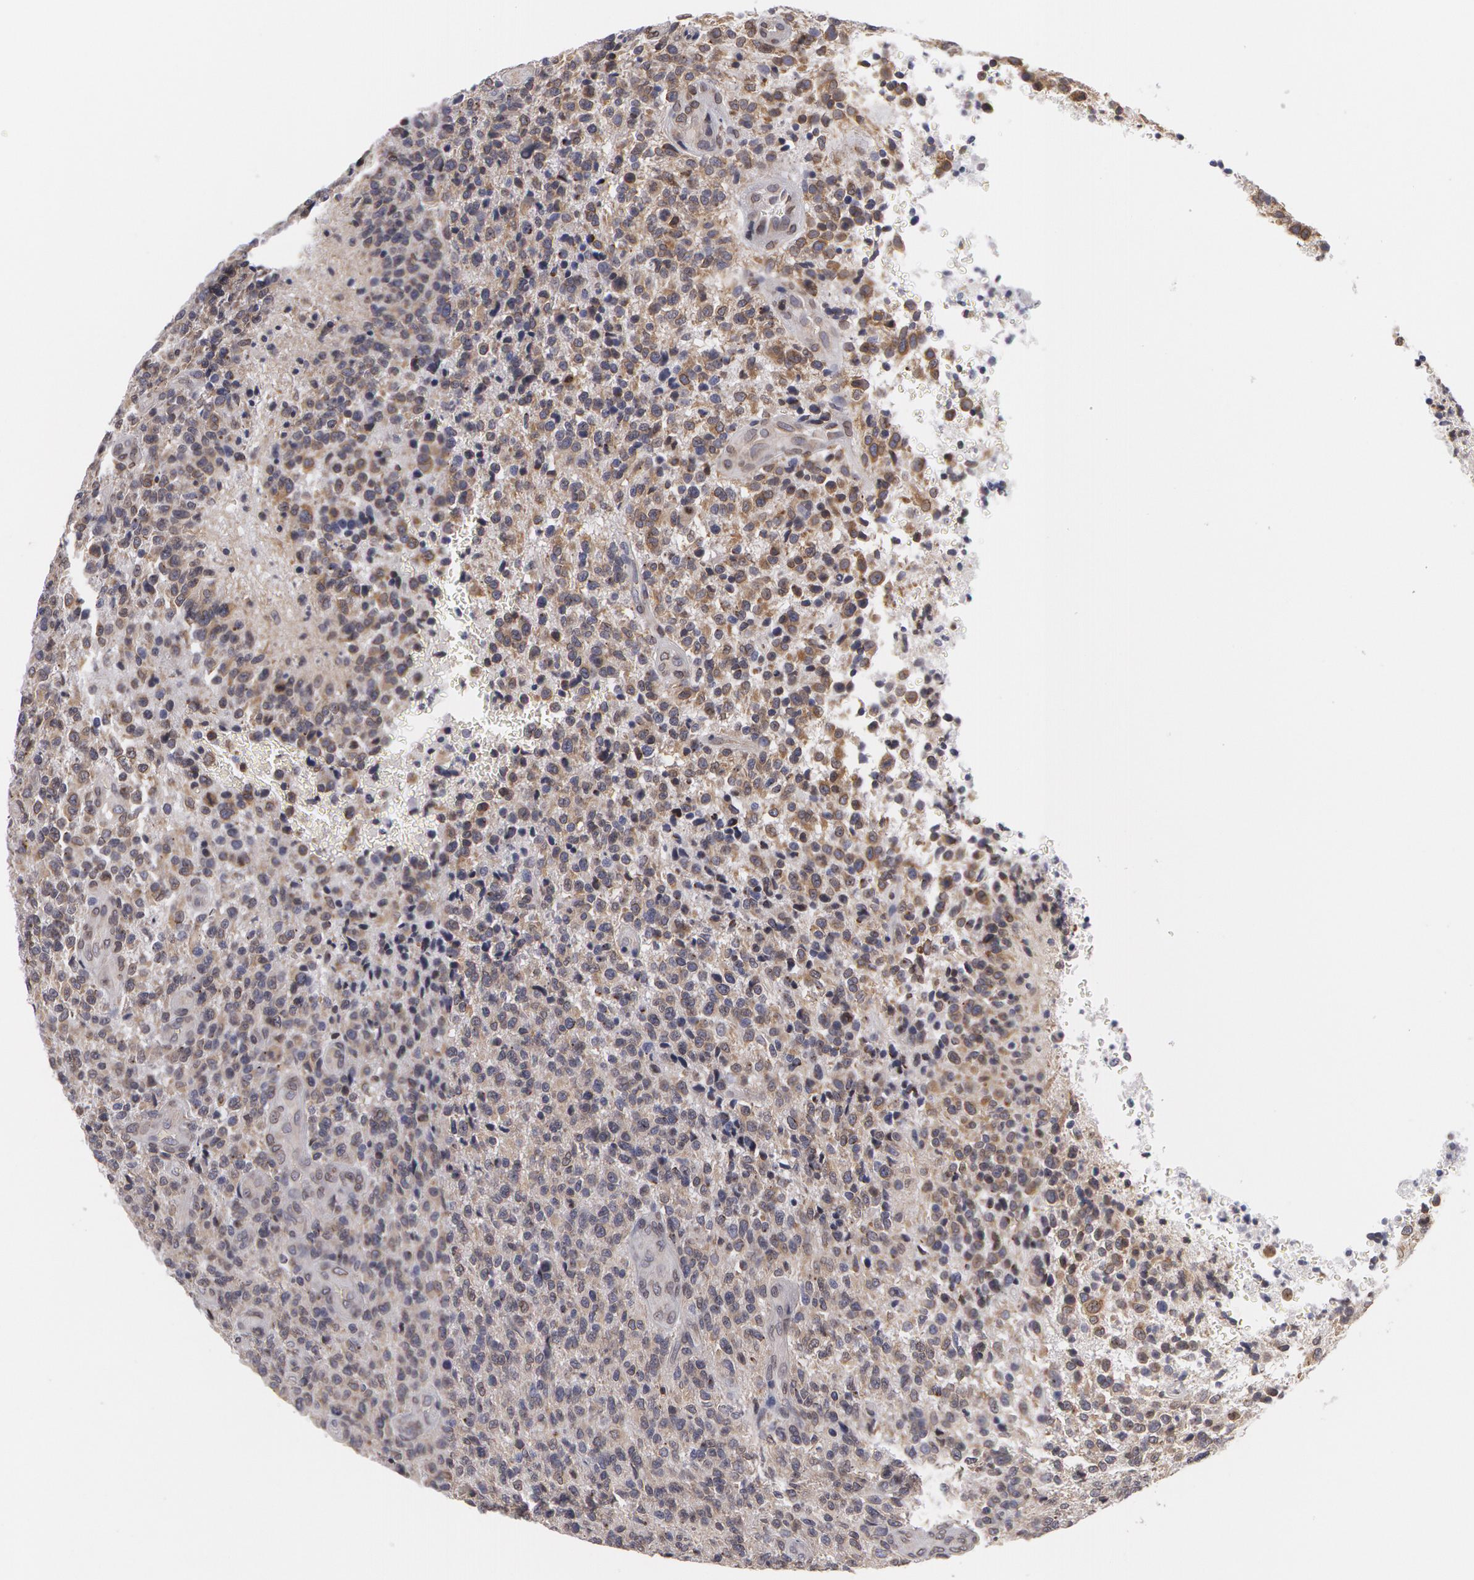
{"staining": {"intensity": "moderate", "quantity": "25%-75%", "location": "cytoplasmic/membranous"}, "tissue": "glioma", "cell_type": "Tumor cells", "image_type": "cancer", "snomed": [{"axis": "morphology", "description": "Glioma, malignant, High grade"}, {"axis": "topography", "description": "Brain"}], "caption": "Protein staining by immunohistochemistry (IHC) exhibits moderate cytoplasmic/membranous staining in approximately 25%-75% of tumor cells in malignant glioma (high-grade).", "gene": "EMD", "patient": {"sex": "male", "age": 36}}